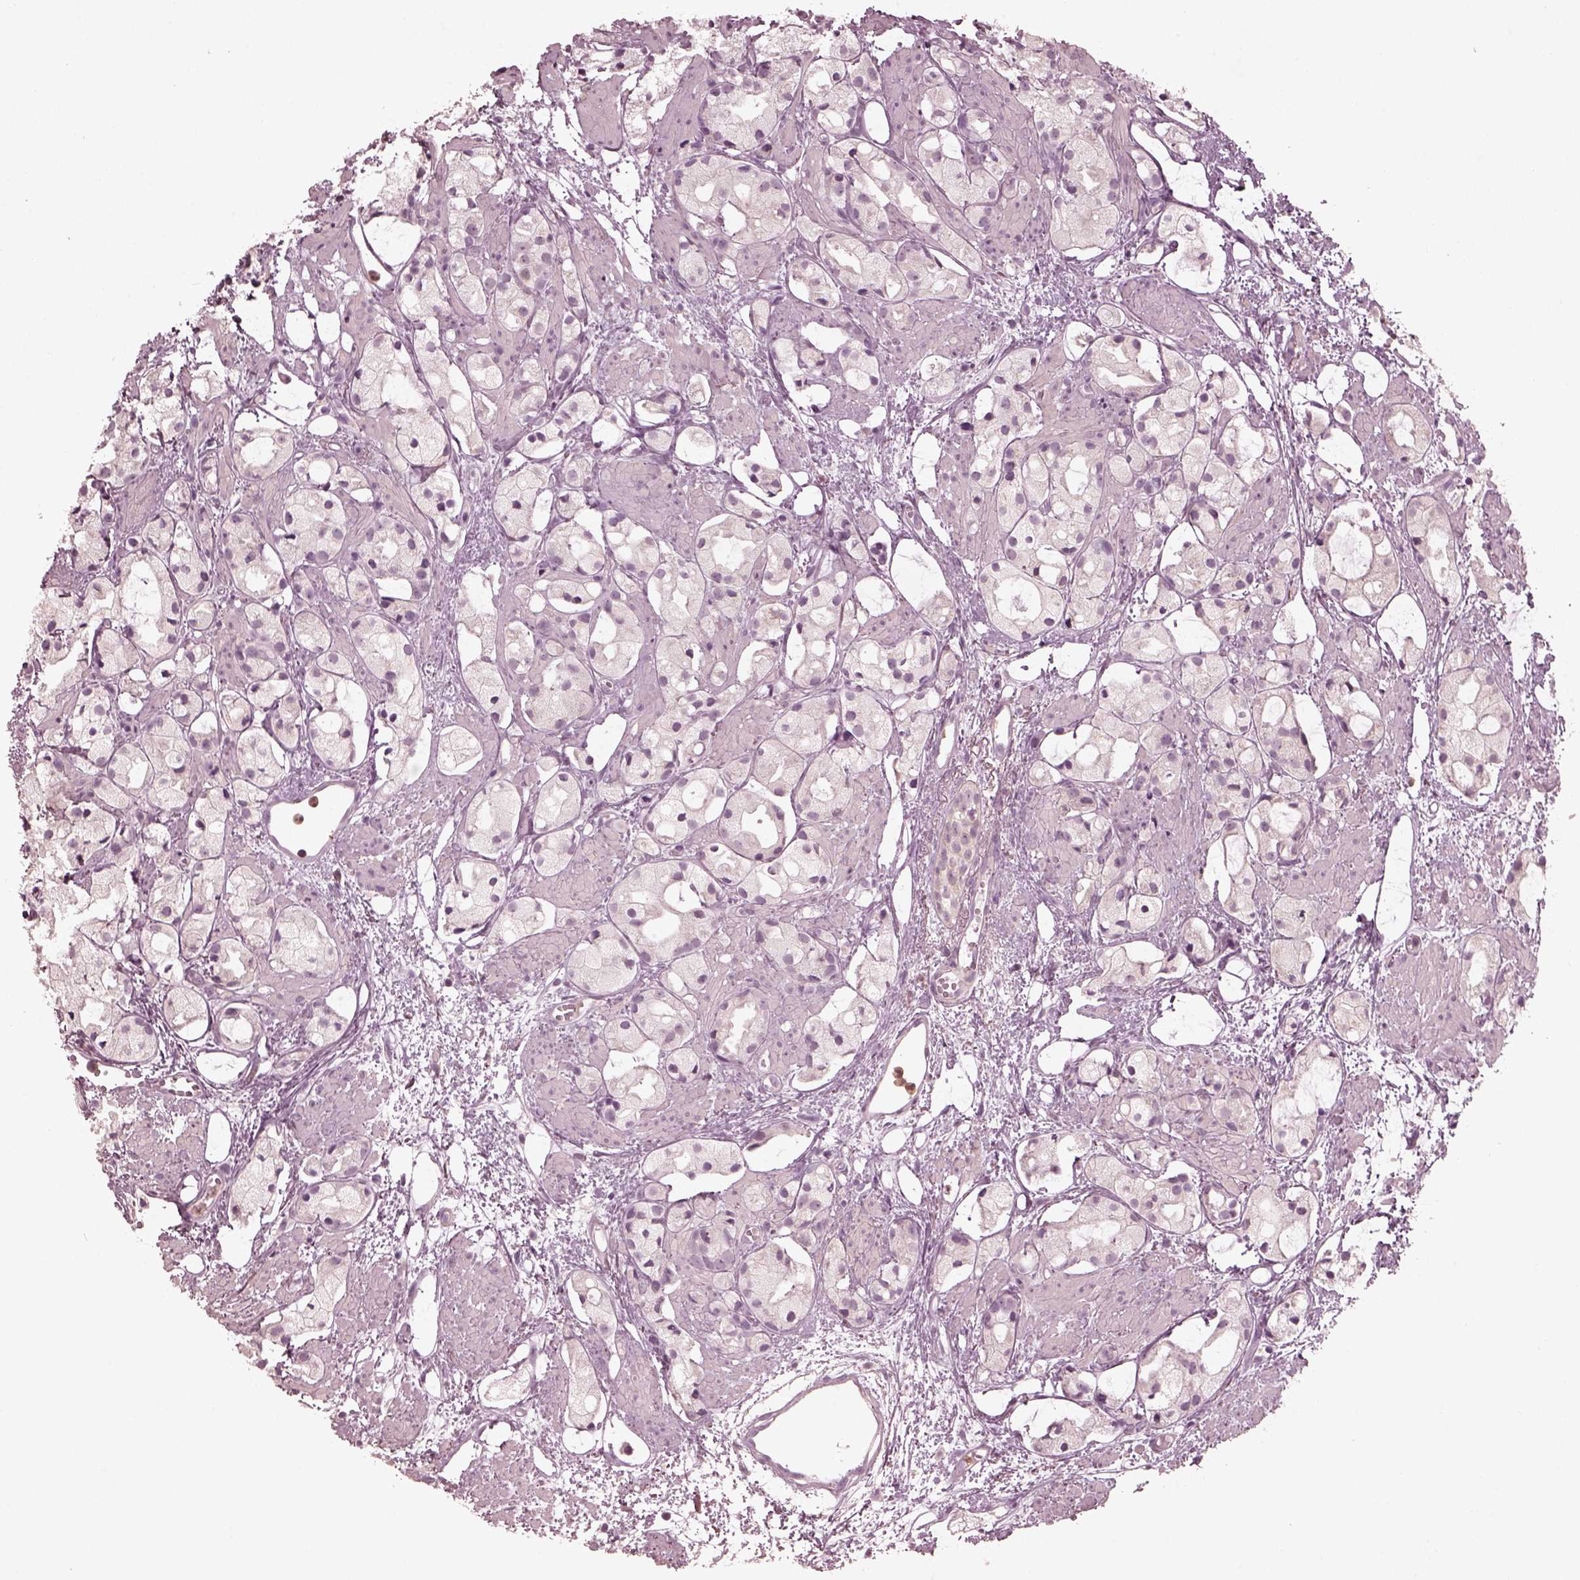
{"staining": {"intensity": "negative", "quantity": "none", "location": "none"}, "tissue": "prostate cancer", "cell_type": "Tumor cells", "image_type": "cancer", "snomed": [{"axis": "morphology", "description": "Adenocarcinoma, High grade"}, {"axis": "topography", "description": "Prostate"}], "caption": "A high-resolution image shows IHC staining of prostate cancer, which displays no significant staining in tumor cells. Brightfield microscopy of immunohistochemistry stained with DAB (3,3'-diaminobenzidine) (brown) and hematoxylin (blue), captured at high magnification.", "gene": "PSTPIP2", "patient": {"sex": "male", "age": 85}}